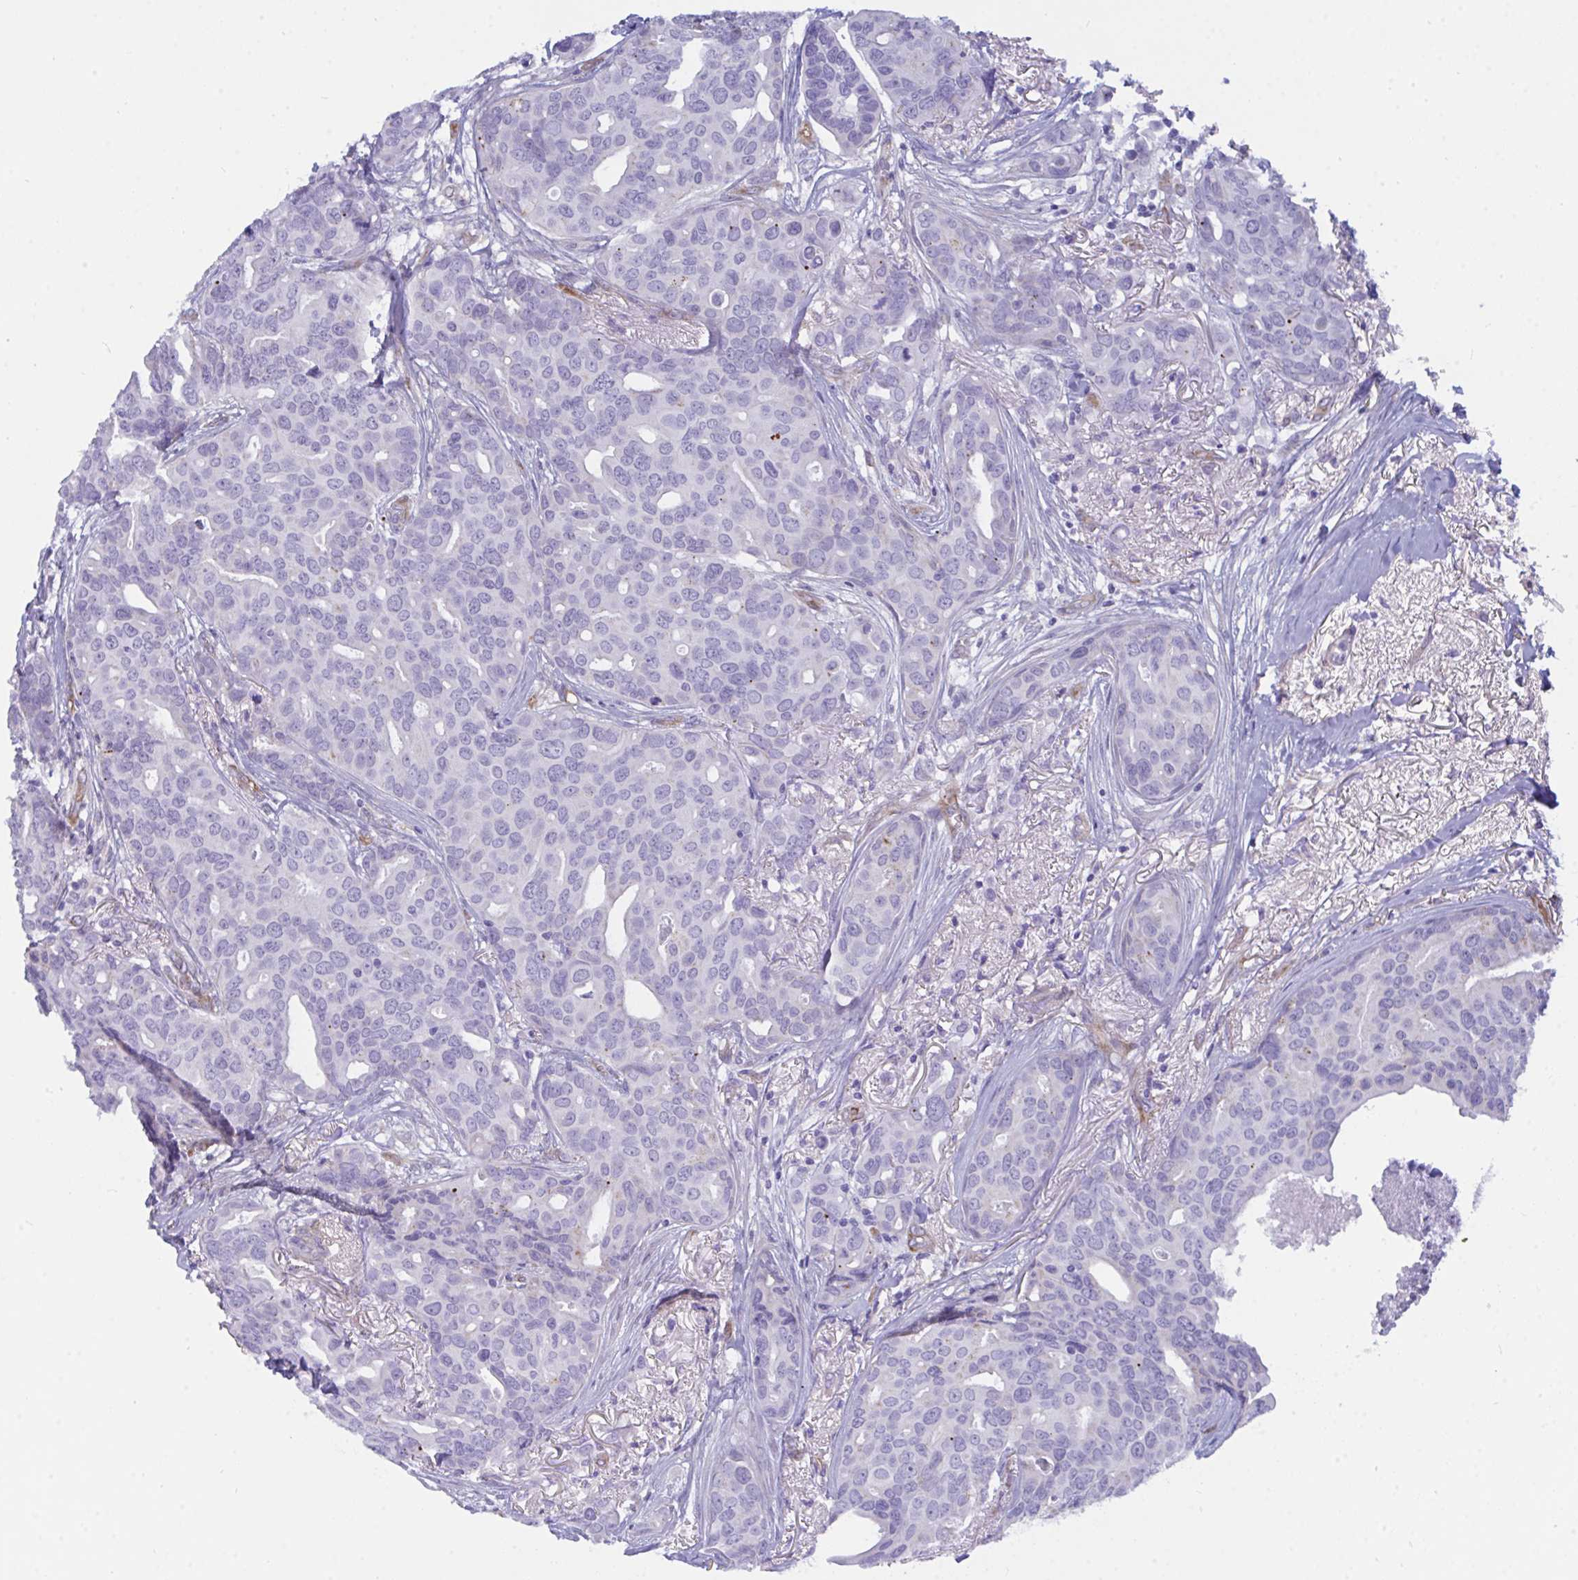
{"staining": {"intensity": "negative", "quantity": "none", "location": "none"}, "tissue": "breast cancer", "cell_type": "Tumor cells", "image_type": "cancer", "snomed": [{"axis": "morphology", "description": "Duct carcinoma"}, {"axis": "topography", "description": "Breast"}], "caption": "The histopathology image demonstrates no significant staining in tumor cells of breast cancer (invasive ductal carcinoma). (DAB immunohistochemistry (IHC) with hematoxylin counter stain).", "gene": "GAB1", "patient": {"sex": "female", "age": 54}}